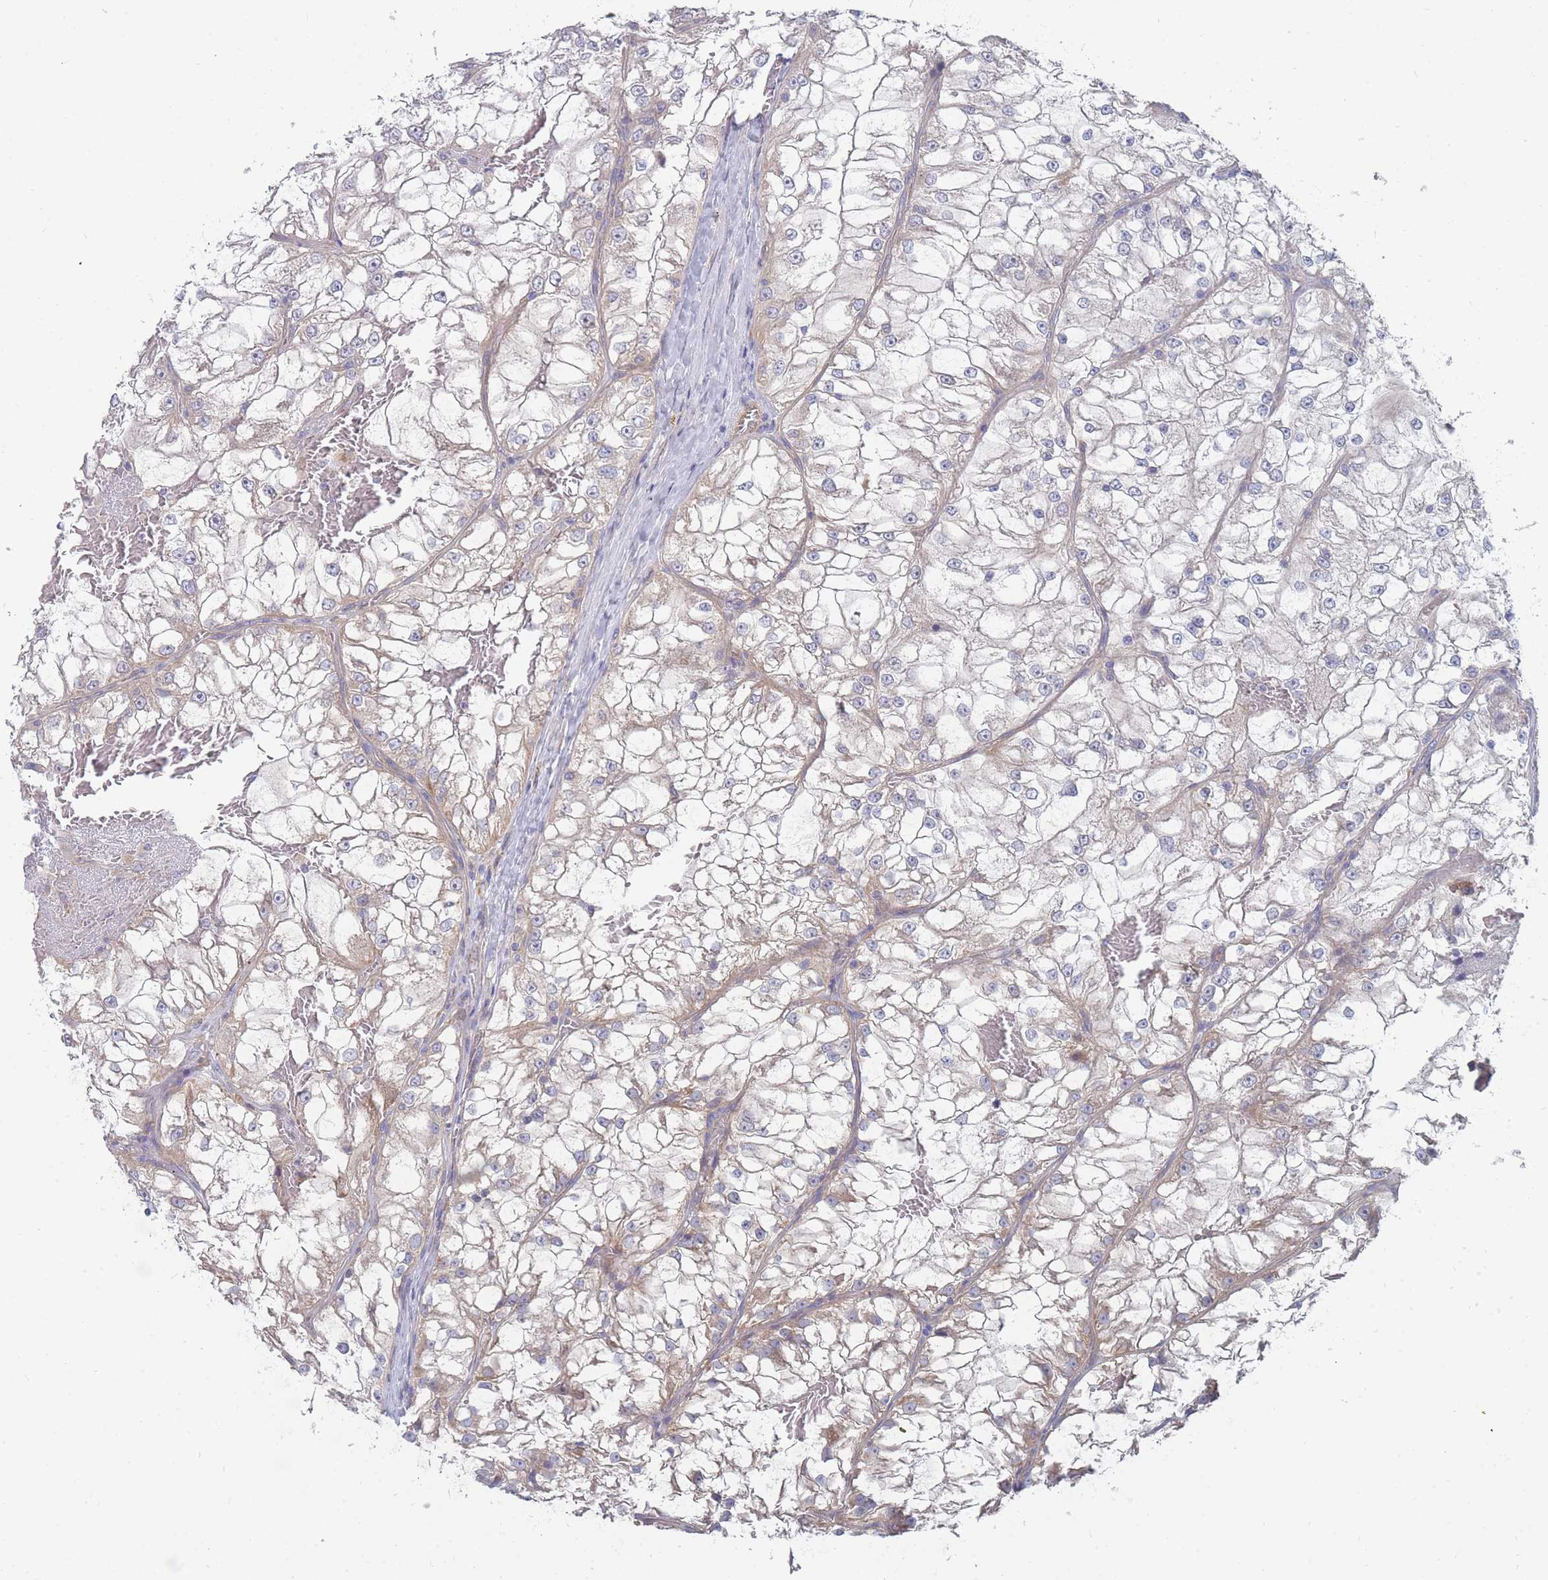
{"staining": {"intensity": "weak", "quantity": "<25%", "location": "cytoplasmic/membranous"}, "tissue": "renal cancer", "cell_type": "Tumor cells", "image_type": "cancer", "snomed": [{"axis": "morphology", "description": "Adenocarcinoma, NOS"}, {"axis": "topography", "description": "Kidney"}], "caption": "Renal cancer was stained to show a protein in brown. There is no significant positivity in tumor cells.", "gene": "NUB1", "patient": {"sex": "female", "age": 72}}